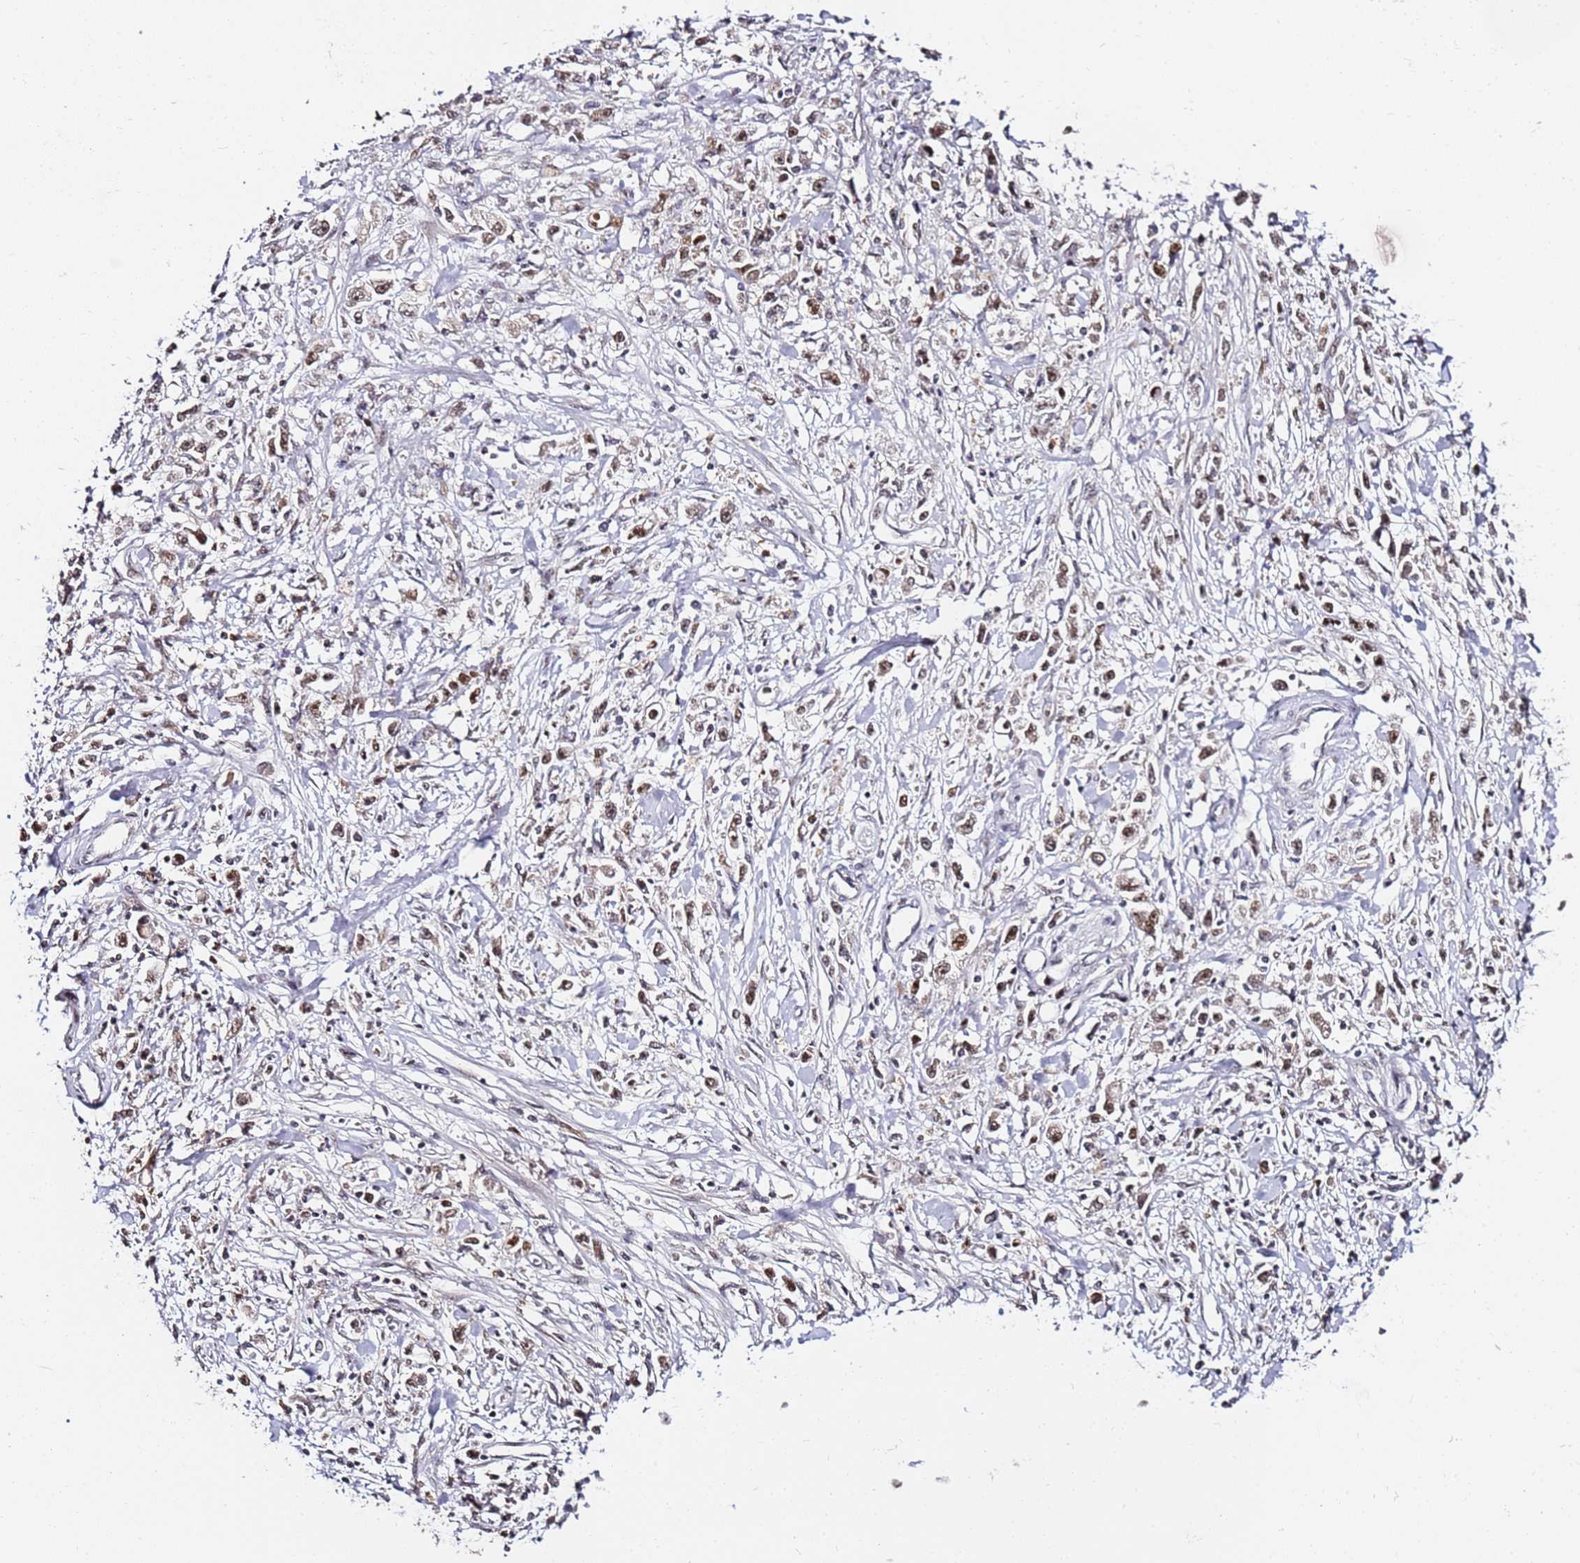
{"staining": {"intensity": "moderate", "quantity": ">75%", "location": "nuclear"}, "tissue": "stomach cancer", "cell_type": "Tumor cells", "image_type": "cancer", "snomed": [{"axis": "morphology", "description": "Adenocarcinoma, NOS"}, {"axis": "topography", "description": "Stomach"}], "caption": "Immunohistochemistry image of human stomach cancer (adenocarcinoma) stained for a protein (brown), which displays medium levels of moderate nuclear expression in approximately >75% of tumor cells.", "gene": "FCF1", "patient": {"sex": "female", "age": 59}}